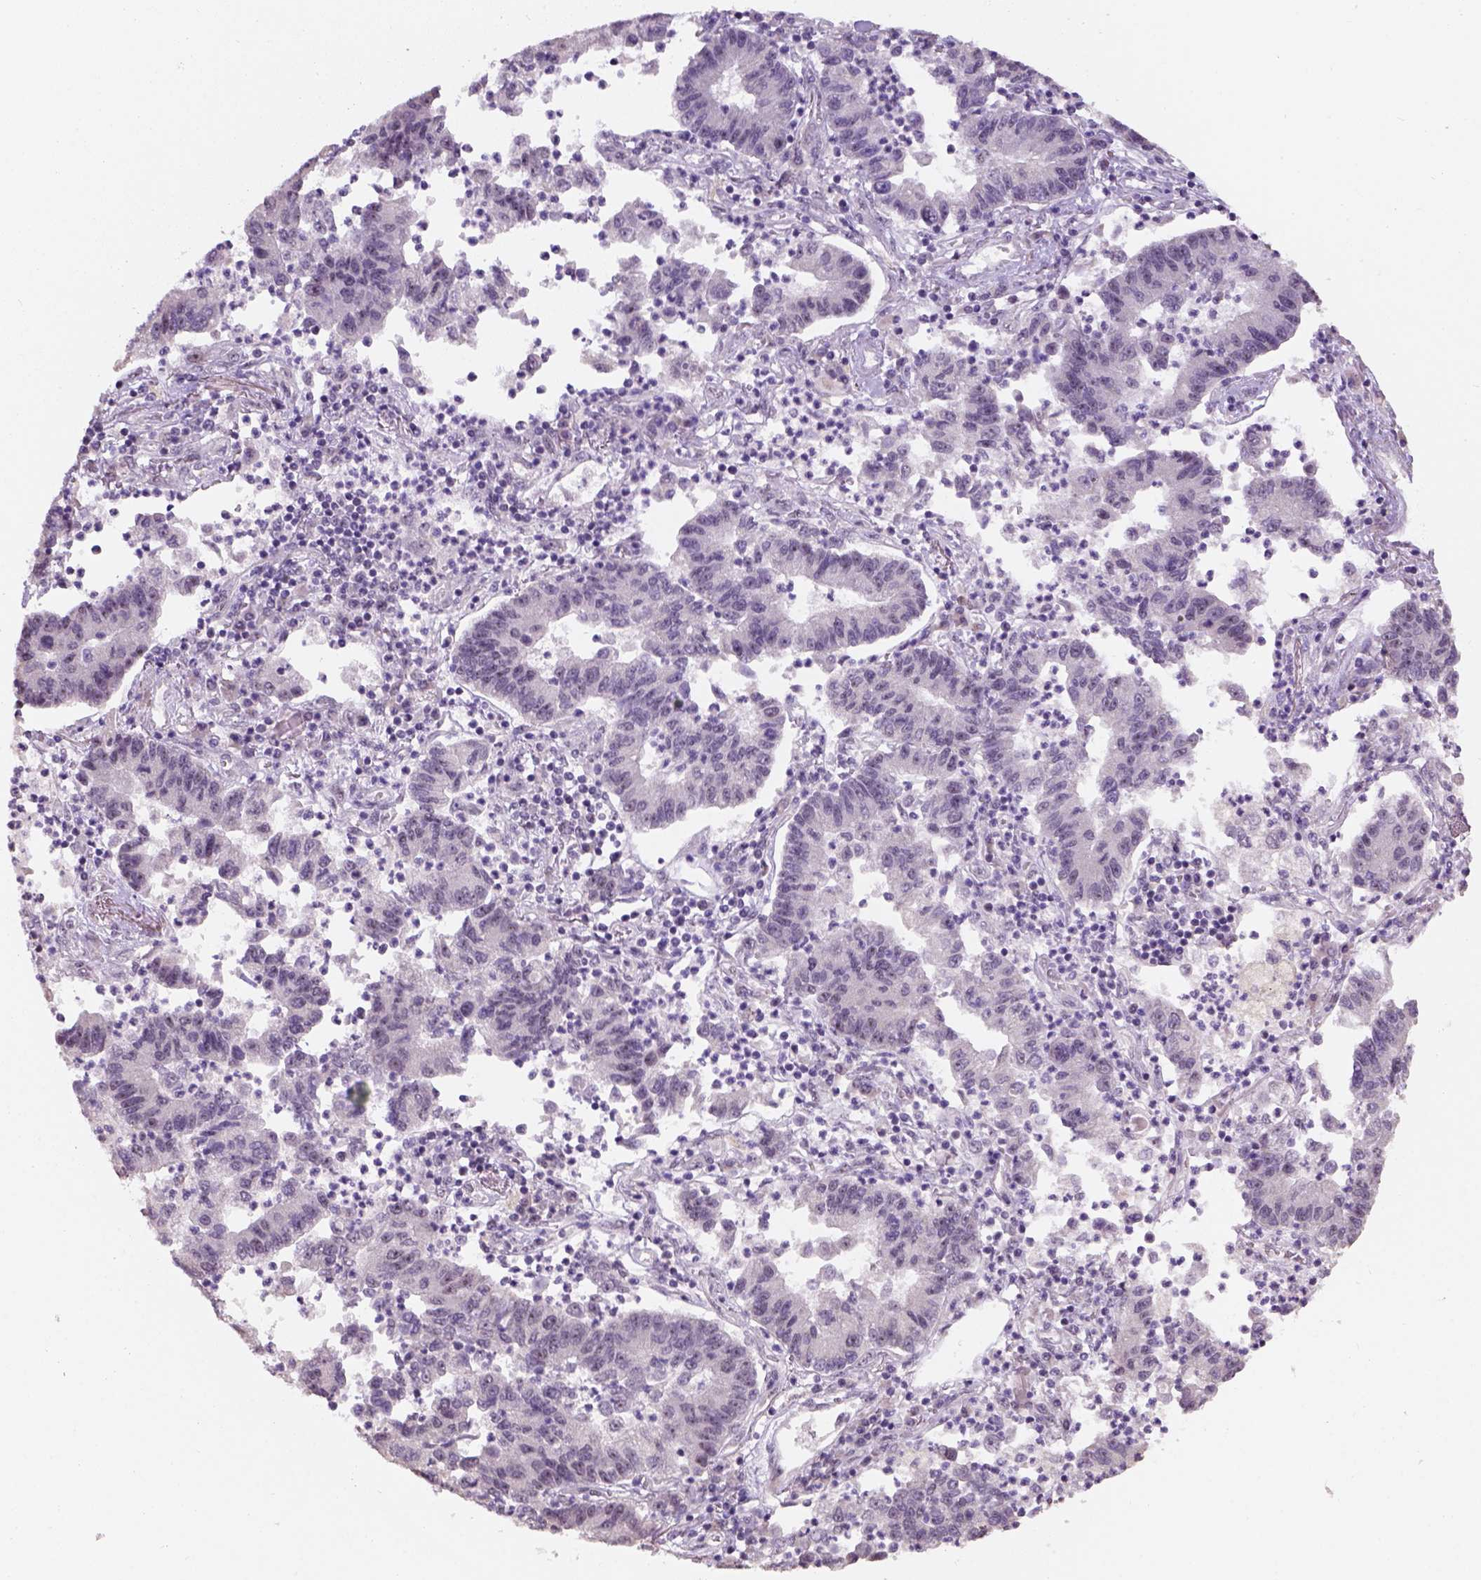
{"staining": {"intensity": "negative", "quantity": "none", "location": "none"}, "tissue": "lung cancer", "cell_type": "Tumor cells", "image_type": "cancer", "snomed": [{"axis": "morphology", "description": "Adenocarcinoma, NOS"}, {"axis": "topography", "description": "Lung"}], "caption": "The histopathology image reveals no staining of tumor cells in lung adenocarcinoma. The staining is performed using DAB brown chromogen with nuclei counter-stained in using hematoxylin.", "gene": "DDX50", "patient": {"sex": "female", "age": 57}}